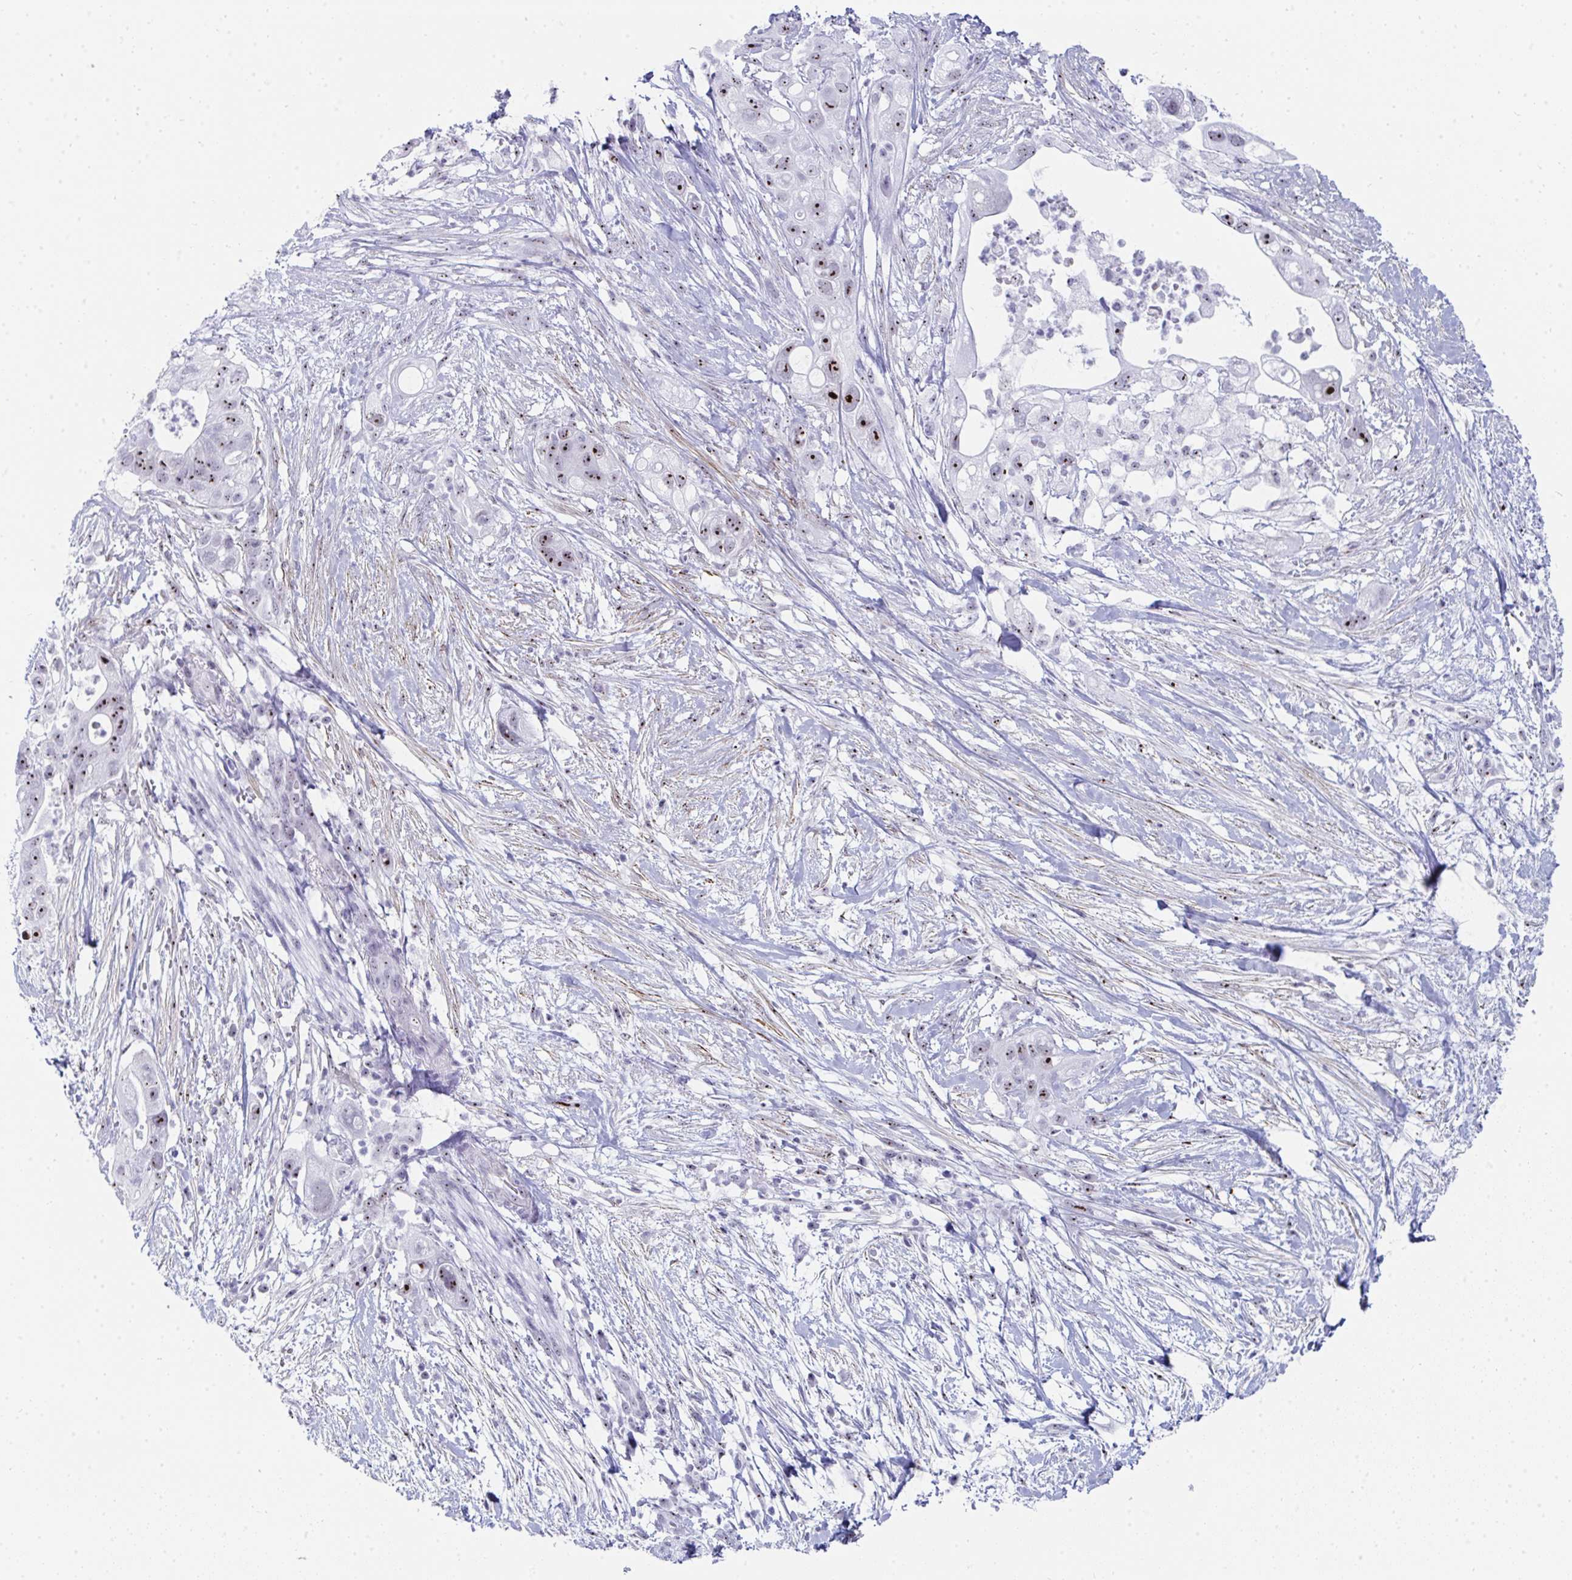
{"staining": {"intensity": "moderate", "quantity": ">75%", "location": "nuclear"}, "tissue": "pancreatic cancer", "cell_type": "Tumor cells", "image_type": "cancer", "snomed": [{"axis": "morphology", "description": "Adenocarcinoma, NOS"}, {"axis": "topography", "description": "Pancreas"}], "caption": "The photomicrograph demonstrates staining of pancreatic cancer (adenocarcinoma), revealing moderate nuclear protein expression (brown color) within tumor cells. The staining was performed using DAB (3,3'-diaminobenzidine), with brown indicating positive protein expression. Nuclei are stained blue with hematoxylin.", "gene": "NOP10", "patient": {"sex": "female", "age": 72}}